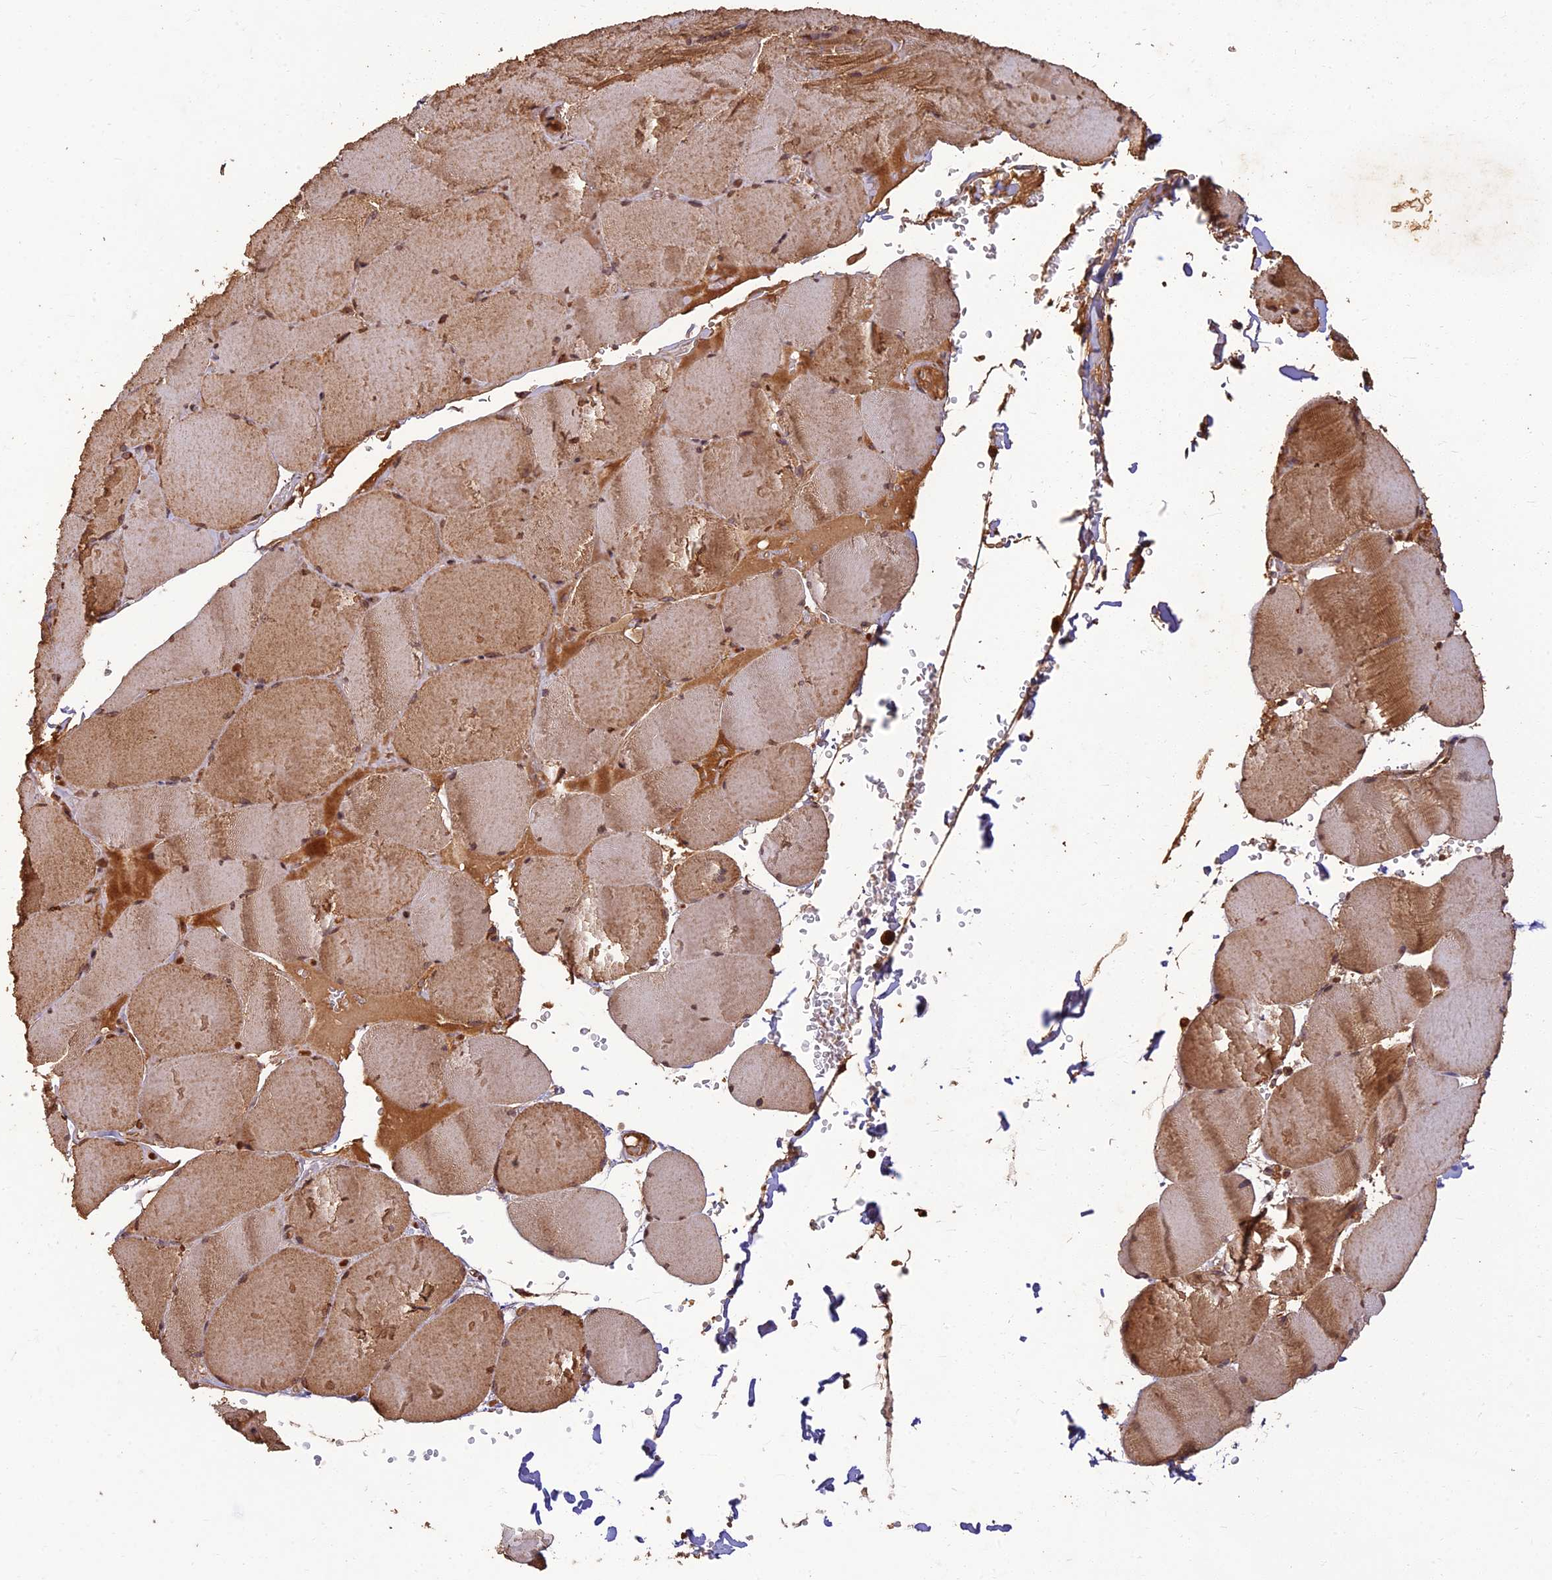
{"staining": {"intensity": "moderate", "quantity": ">75%", "location": "cytoplasmic/membranous"}, "tissue": "skeletal muscle", "cell_type": "Myocytes", "image_type": "normal", "snomed": [{"axis": "morphology", "description": "Normal tissue, NOS"}, {"axis": "topography", "description": "Skeletal muscle"}, {"axis": "topography", "description": "Head-Neck"}], "caption": "The photomicrograph reveals immunohistochemical staining of normal skeletal muscle. There is moderate cytoplasmic/membranous expression is identified in about >75% of myocytes.", "gene": "CORO1C", "patient": {"sex": "male", "age": 66}}